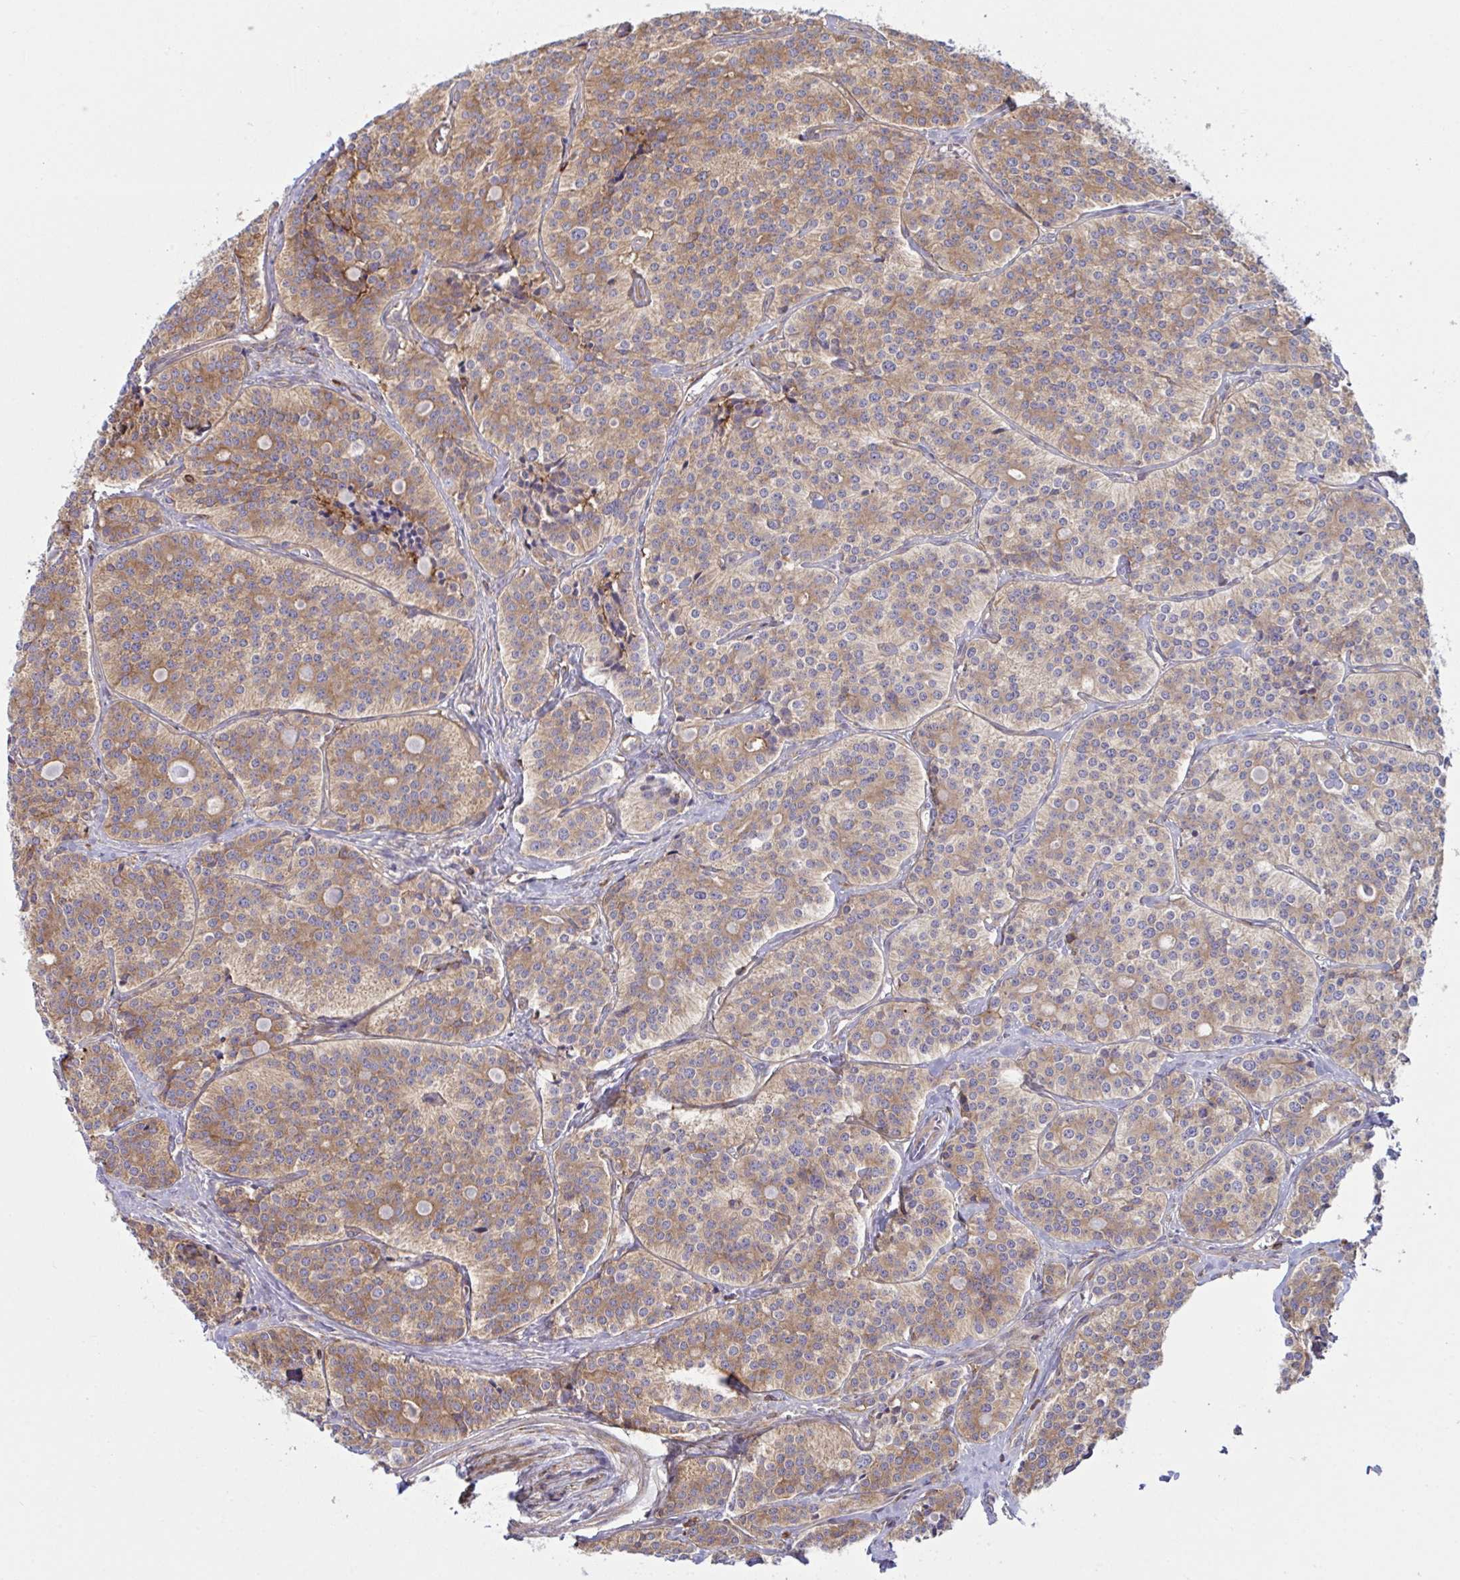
{"staining": {"intensity": "moderate", "quantity": ">75%", "location": "cytoplasmic/membranous"}, "tissue": "carcinoid", "cell_type": "Tumor cells", "image_type": "cancer", "snomed": [{"axis": "morphology", "description": "Carcinoid, malignant, NOS"}, {"axis": "topography", "description": "Small intestine"}], "caption": "Immunohistochemistry staining of malignant carcinoid, which exhibits medium levels of moderate cytoplasmic/membranous positivity in approximately >75% of tumor cells indicating moderate cytoplasmic/membranous protein expression. The staining was performed using DAB (brown) for protein detection and nuclei were counterstained in hematoxylin (blue).", "gene": "TSC22D3", "patient": {"sex": "male", "age": 63}}